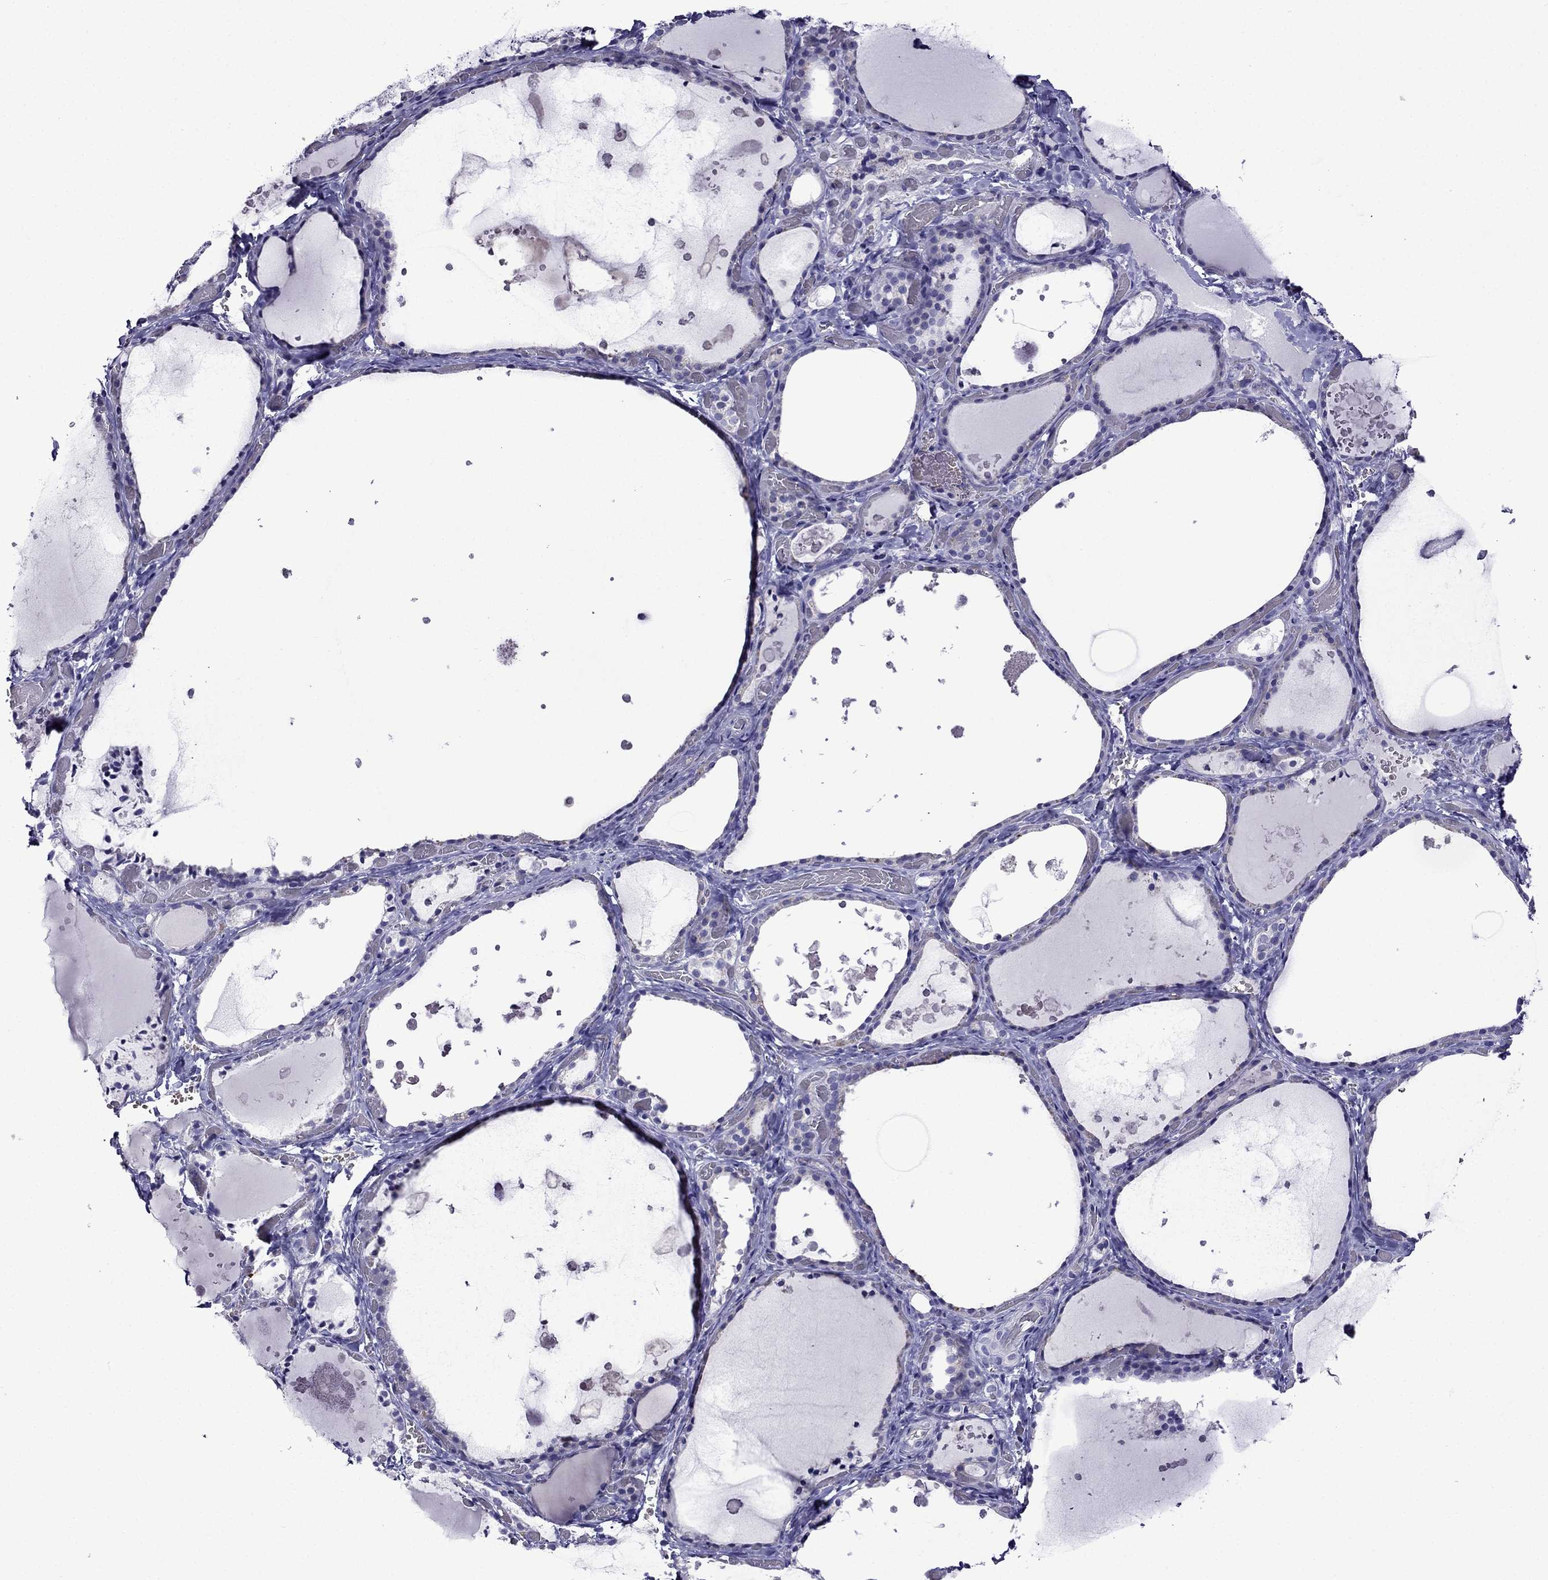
{"staining": {"intensity": "negative", "quantity": "none", "location": "none"}, "tissue": "thyroid gland", "cell_type": "Glandular cells", "image_type": "normal", "snomed": [{"axis": "morphology", "description": "Normal tissue, NOS"}, {"axis": "topography", "description": "Thyroid gland"}], "caption": "Human thyroid gland stained for a protein using immunohistochemistry displays no staining in glandular cells.", "gene": "TDRD1", "patient": {"sex": "female", "age": 56}}